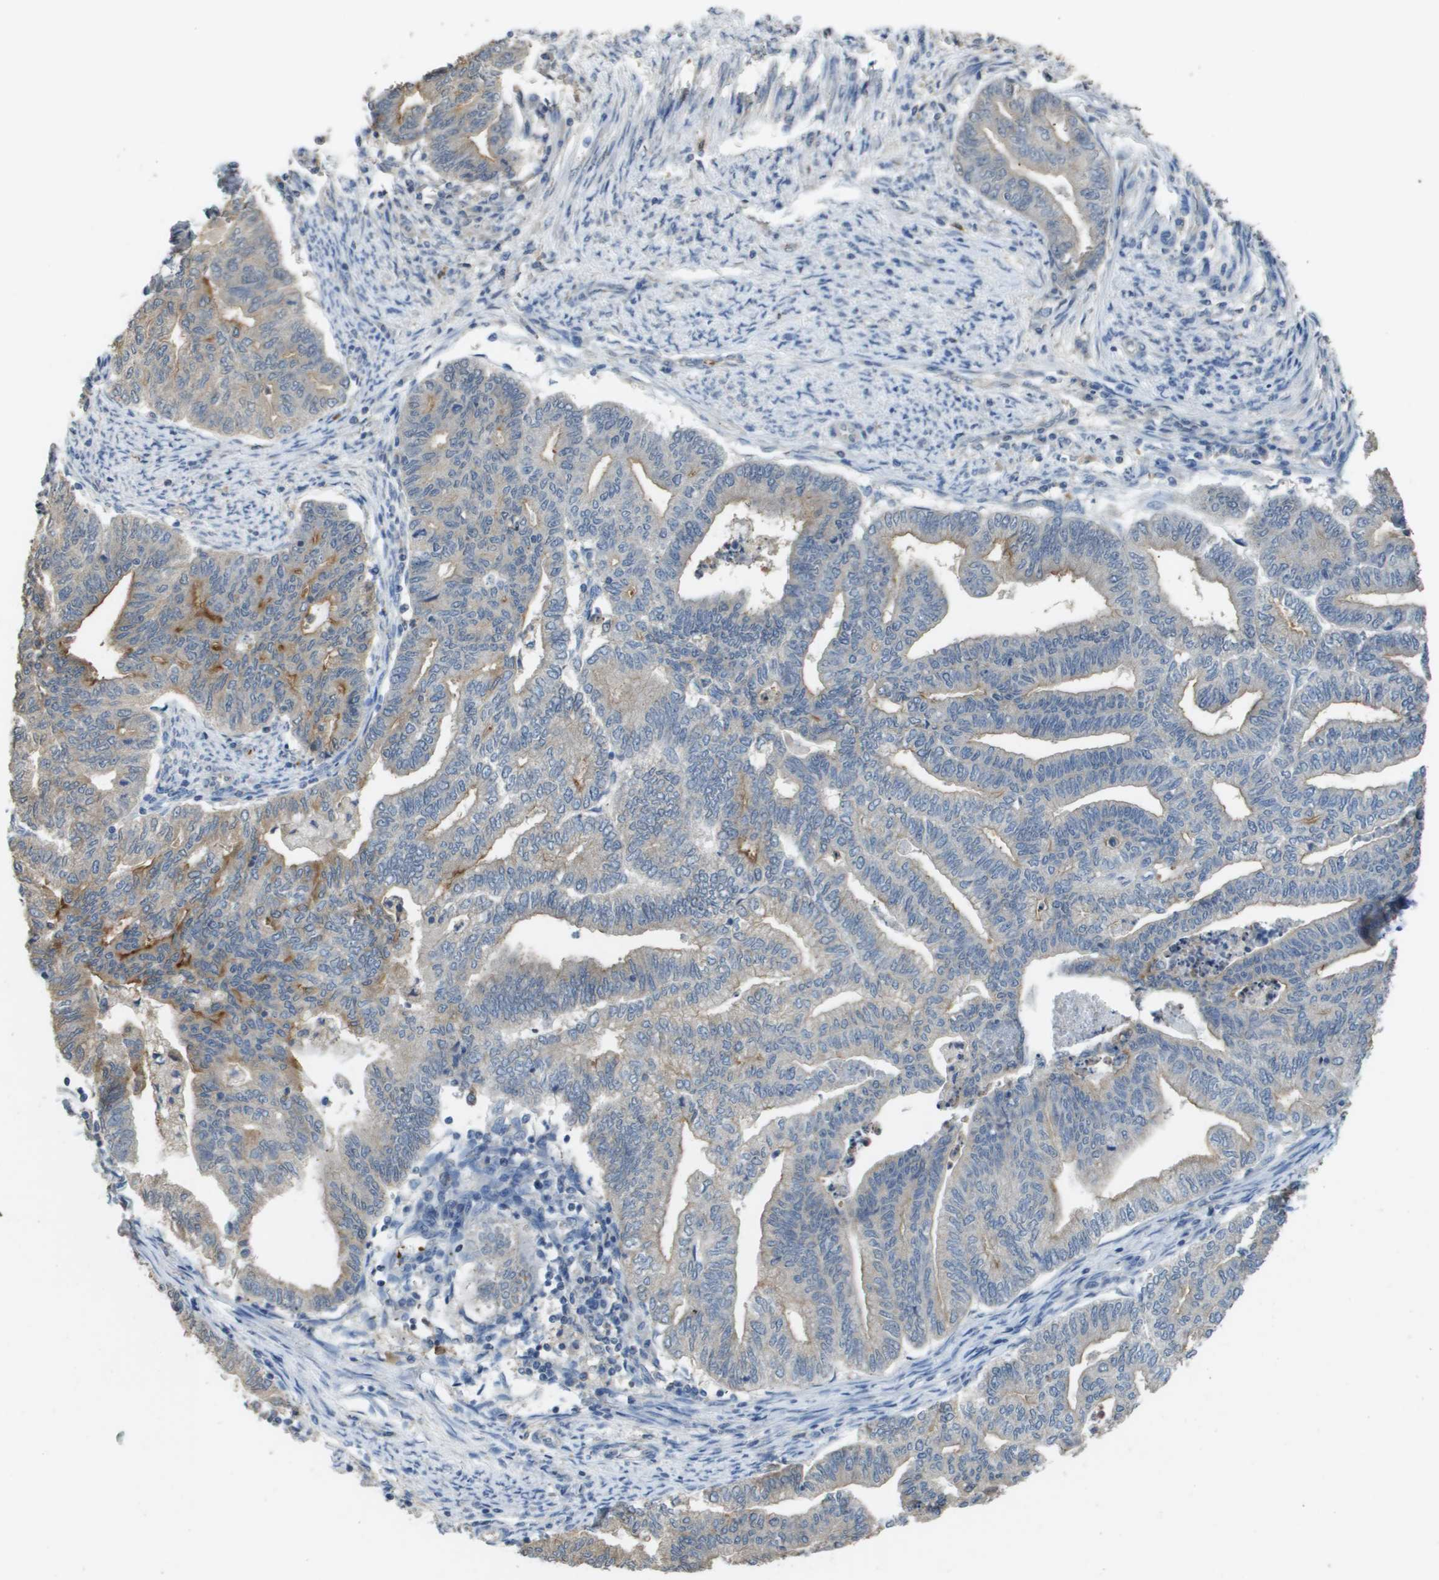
{"staining": {"intensity": "moderate", "quantity": "25%-75%", "location": "cytoplasmic/membranous"}, "tissue": "endometrial cancer", "cell_type": "Tumor cells", "image_type": "cancer", "snomed": [{"axis": "morphology", "description": "Adenocarcinoma, NOS"}, {"axis": "topography", "description": "Endometrium"}], "caption": "Protein staining displays moderate cytoplasmic/membranous staining in approximately 25%-75% of tumor cells in adenocarcinoma (endometrial).", "gene": "RAB27B", "patient": {"sex": "female", "age": 79}}